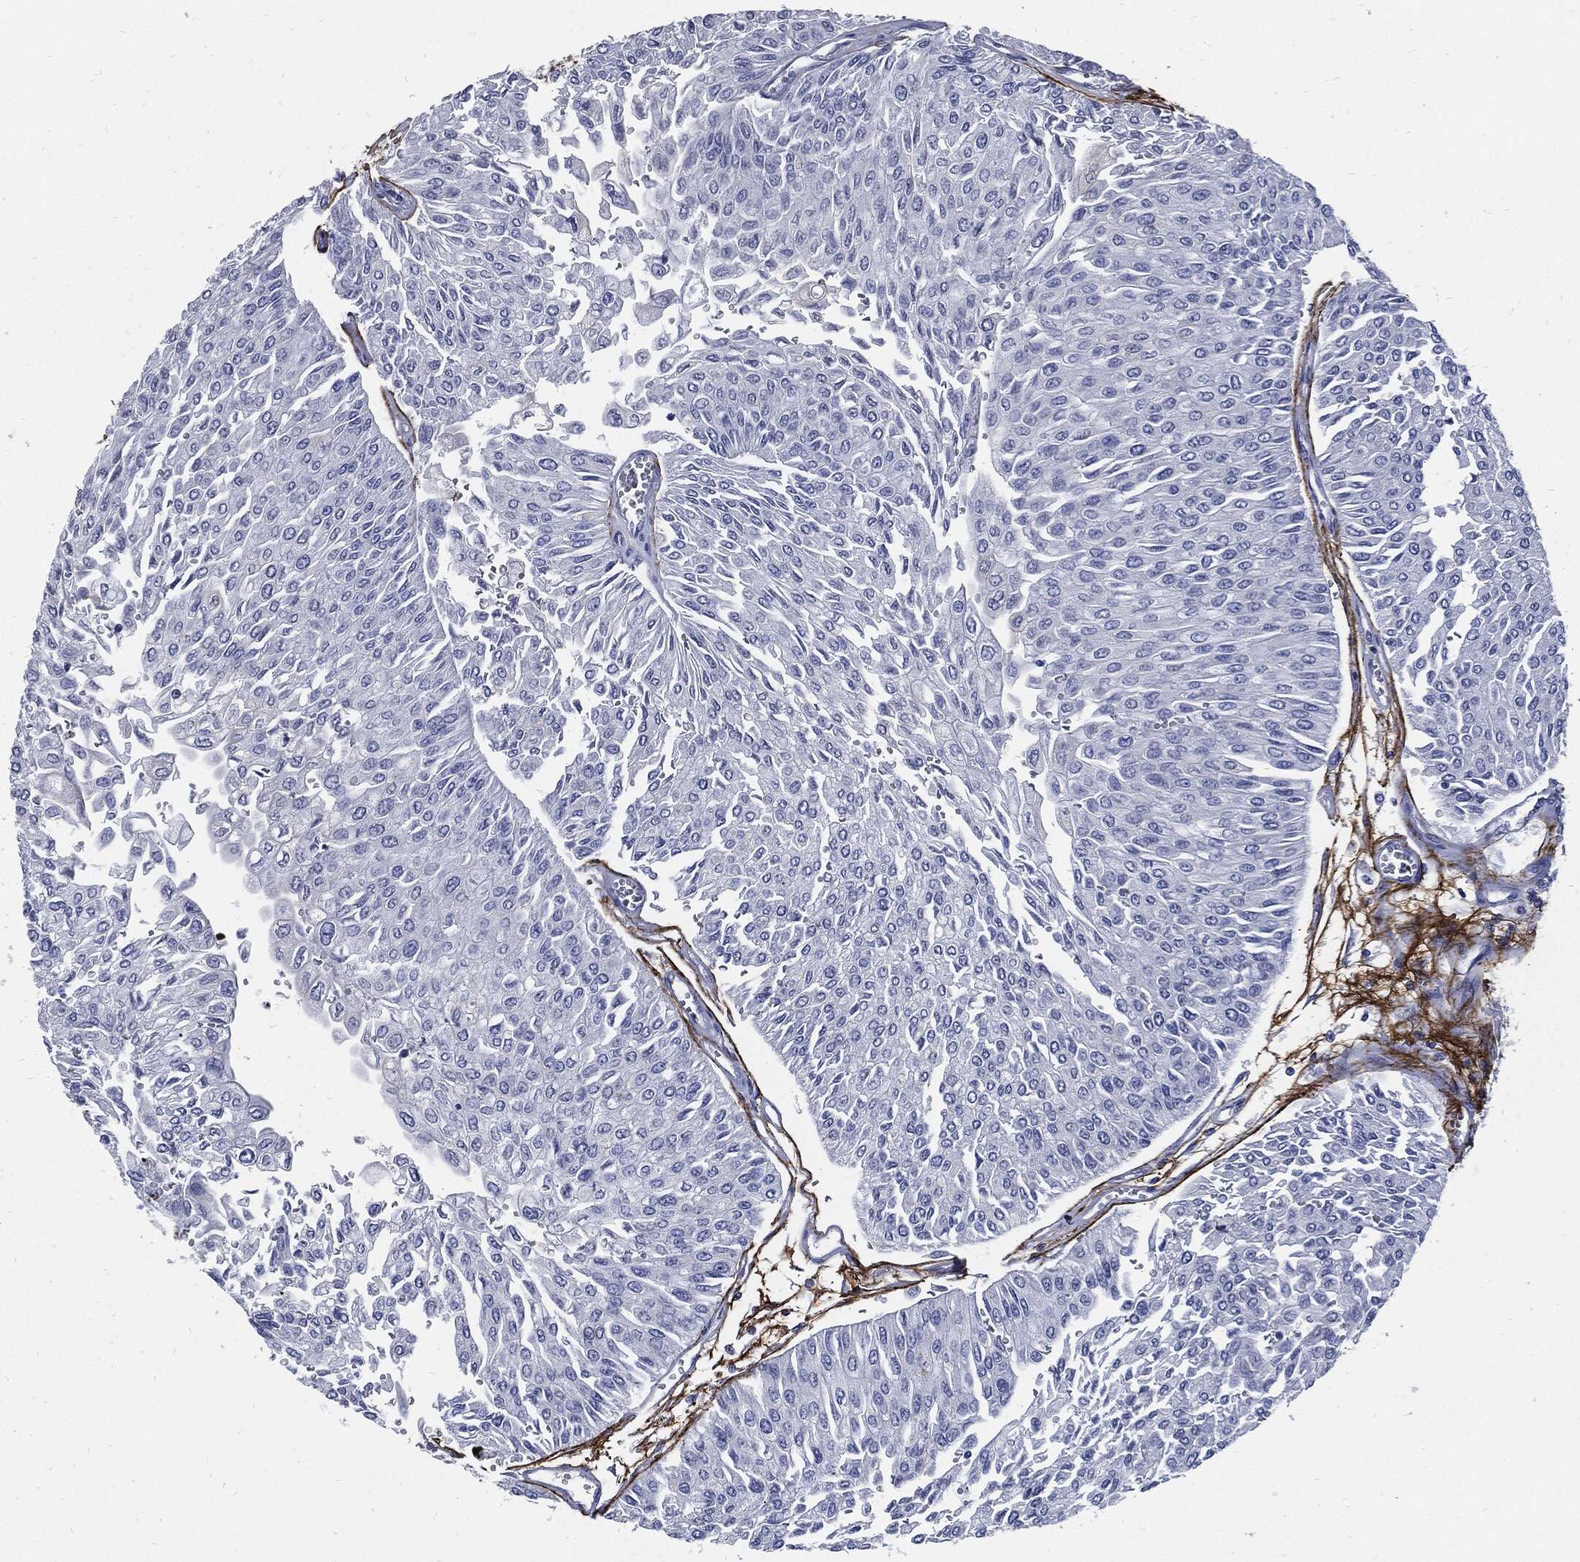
{"staining": {"intensity": "negative", "quantity": "none", "location": "none"}, "tissue": "urothelial cancer", "cell_type": "Tumor cells", "image_type": "cancer", "snomed": [{"axis": "morphology", "description": "Urothelial carcinoma, Low grade"}, {"axis": "topography", "description": "Urinary bladder"}], "caption": "High power microscopy image of an immunohistochemistry image of low-grade urothelial carcinoma, revealing no significant staining in tumor cells. The staining is performed using DAB brown chromogen with nuclei counter-stained in using hematoxylin.", "gene": "FBN1", "patient": {"sex": "male", "age": 67}}